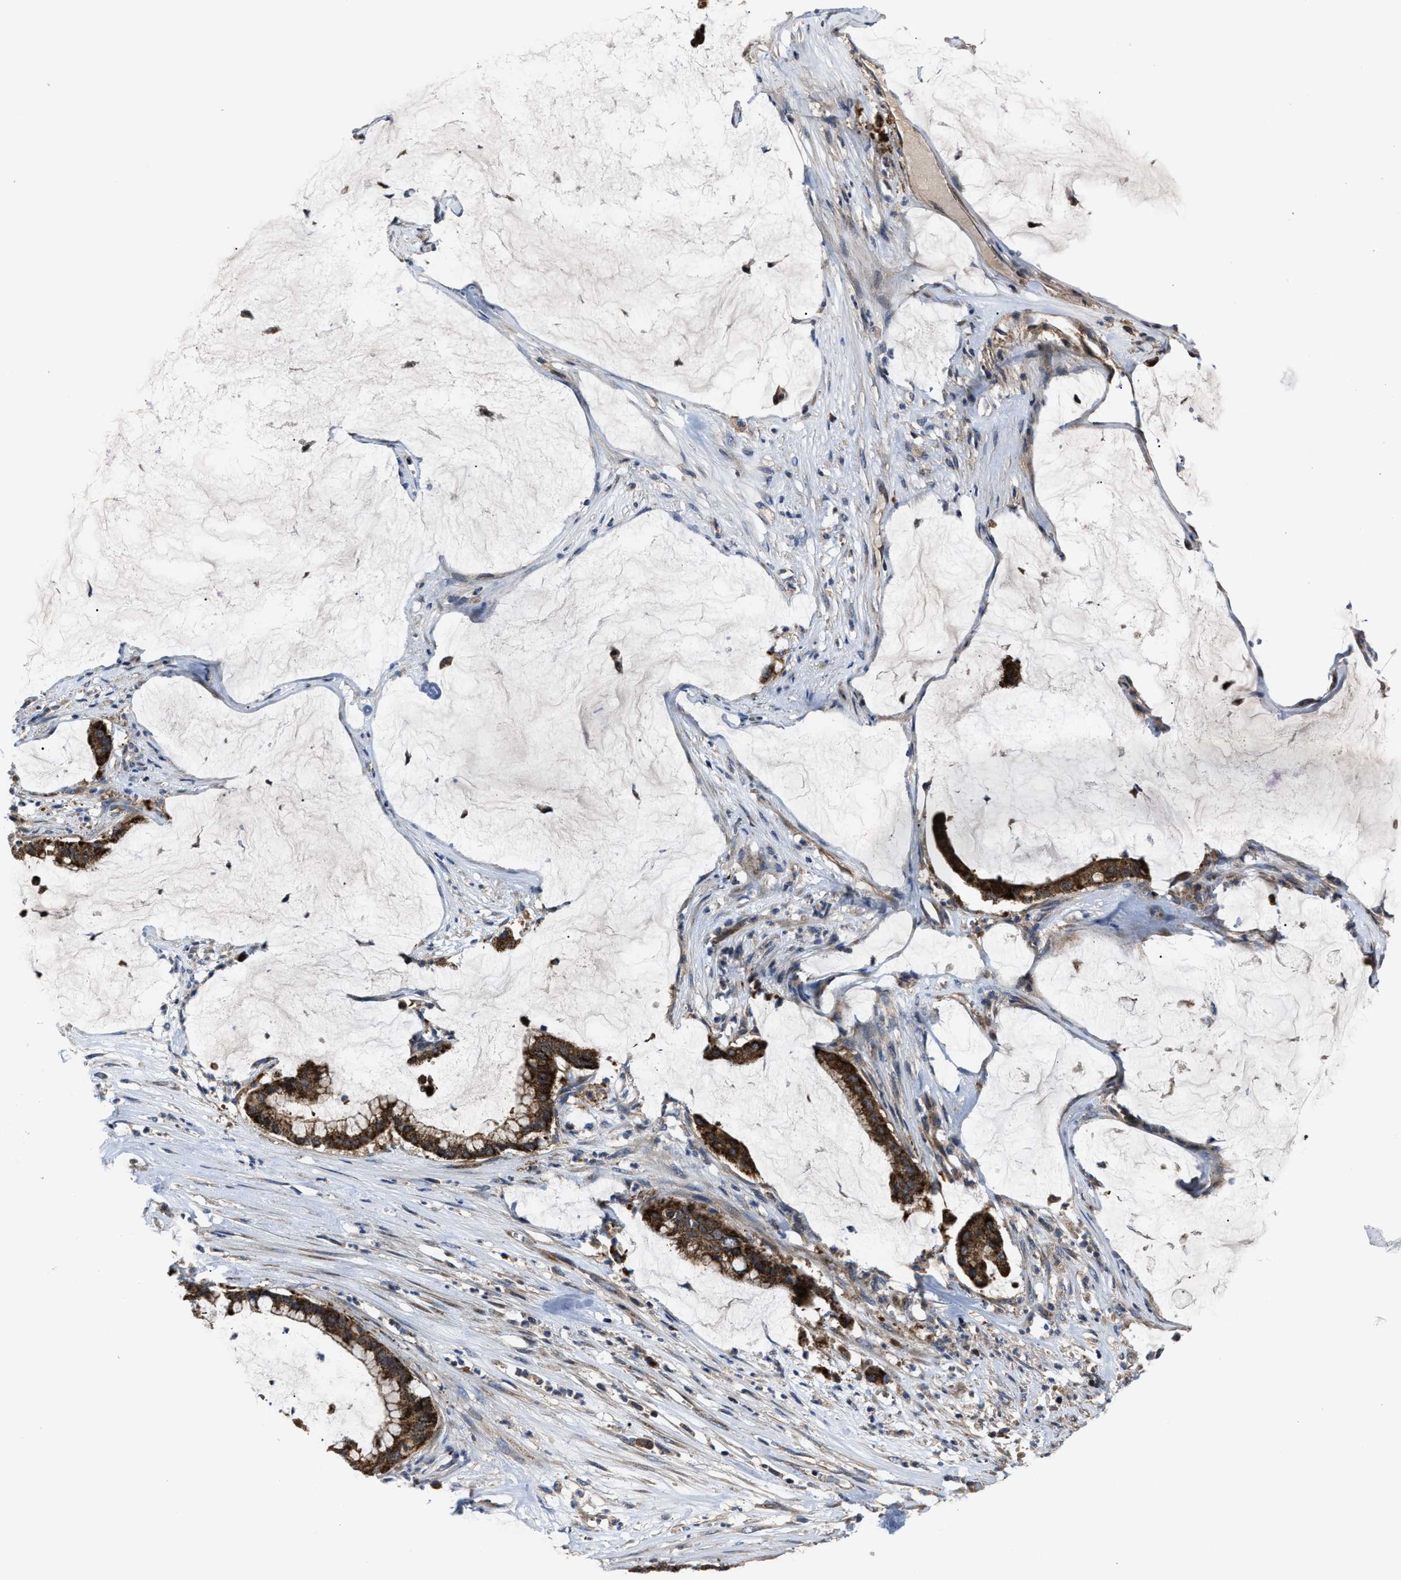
{"staining": {"intensity": "strong", "quantity": ">75%", "location": "cytoplasmic/membranous"}, "tissue": "pancreatic cancer", "cell_type": "Tumor cells", "image_type": "cancer", "snomed": [{"axis": "morphology", "description": "Adenocarcinoma, NOS"}, {"axis": "topography", "description": "Pancreas"}], "caption": "Immunohistochemical staining of human pancreatic adenocarcinoma displays strong cytoplasmic/membranous protein staining in about >75% of tumor cells. The staining was performed using DAB, with brown indicating positive protein expression. Nuclei are stained blue with hematoxylin.", "gene": "PASK", "patient": {"sex": "male", "age": 41}}